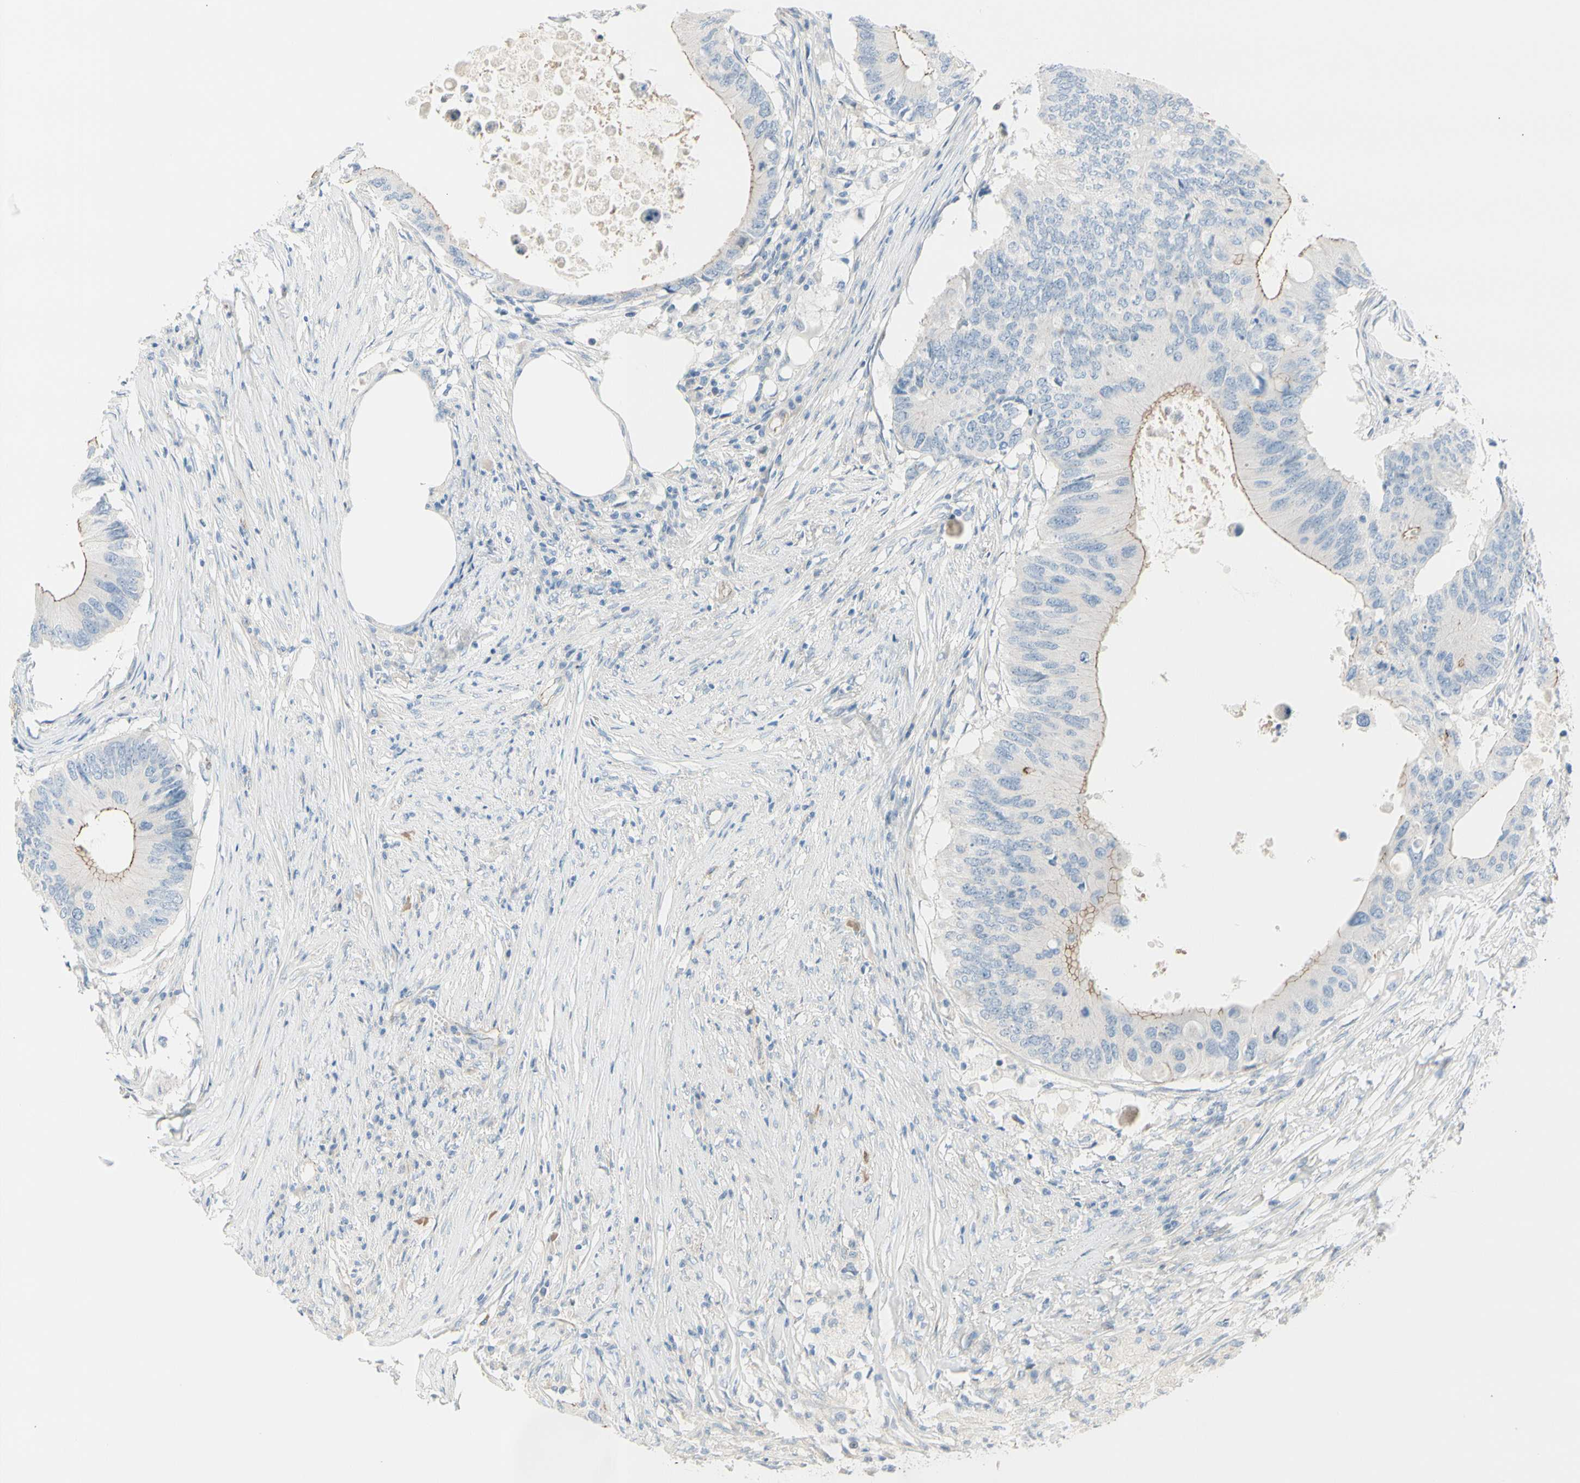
{"staining": {"intensity": "weak", "quantity": "25%-75%", "location": "cytoplasmic/membranous"}, "tissue": "colorectal cancer", "cell_type": "Tumor cells", "image_type": "cancer", "snomed": [{"axis": "morphology", "description": "Adenocarcinoma, NOS"}, {"axis": "topography", "description": "Colon"}], "caption": "Immunohistochemistry (IHC) of adenocarcinoma (colorectal) shows low levels of weak cytoplasmic/membranous positivity in about 25%-75% of tumor cells.", "gene": "TJP1", "patient": {"sex": "male", "age": 71}}